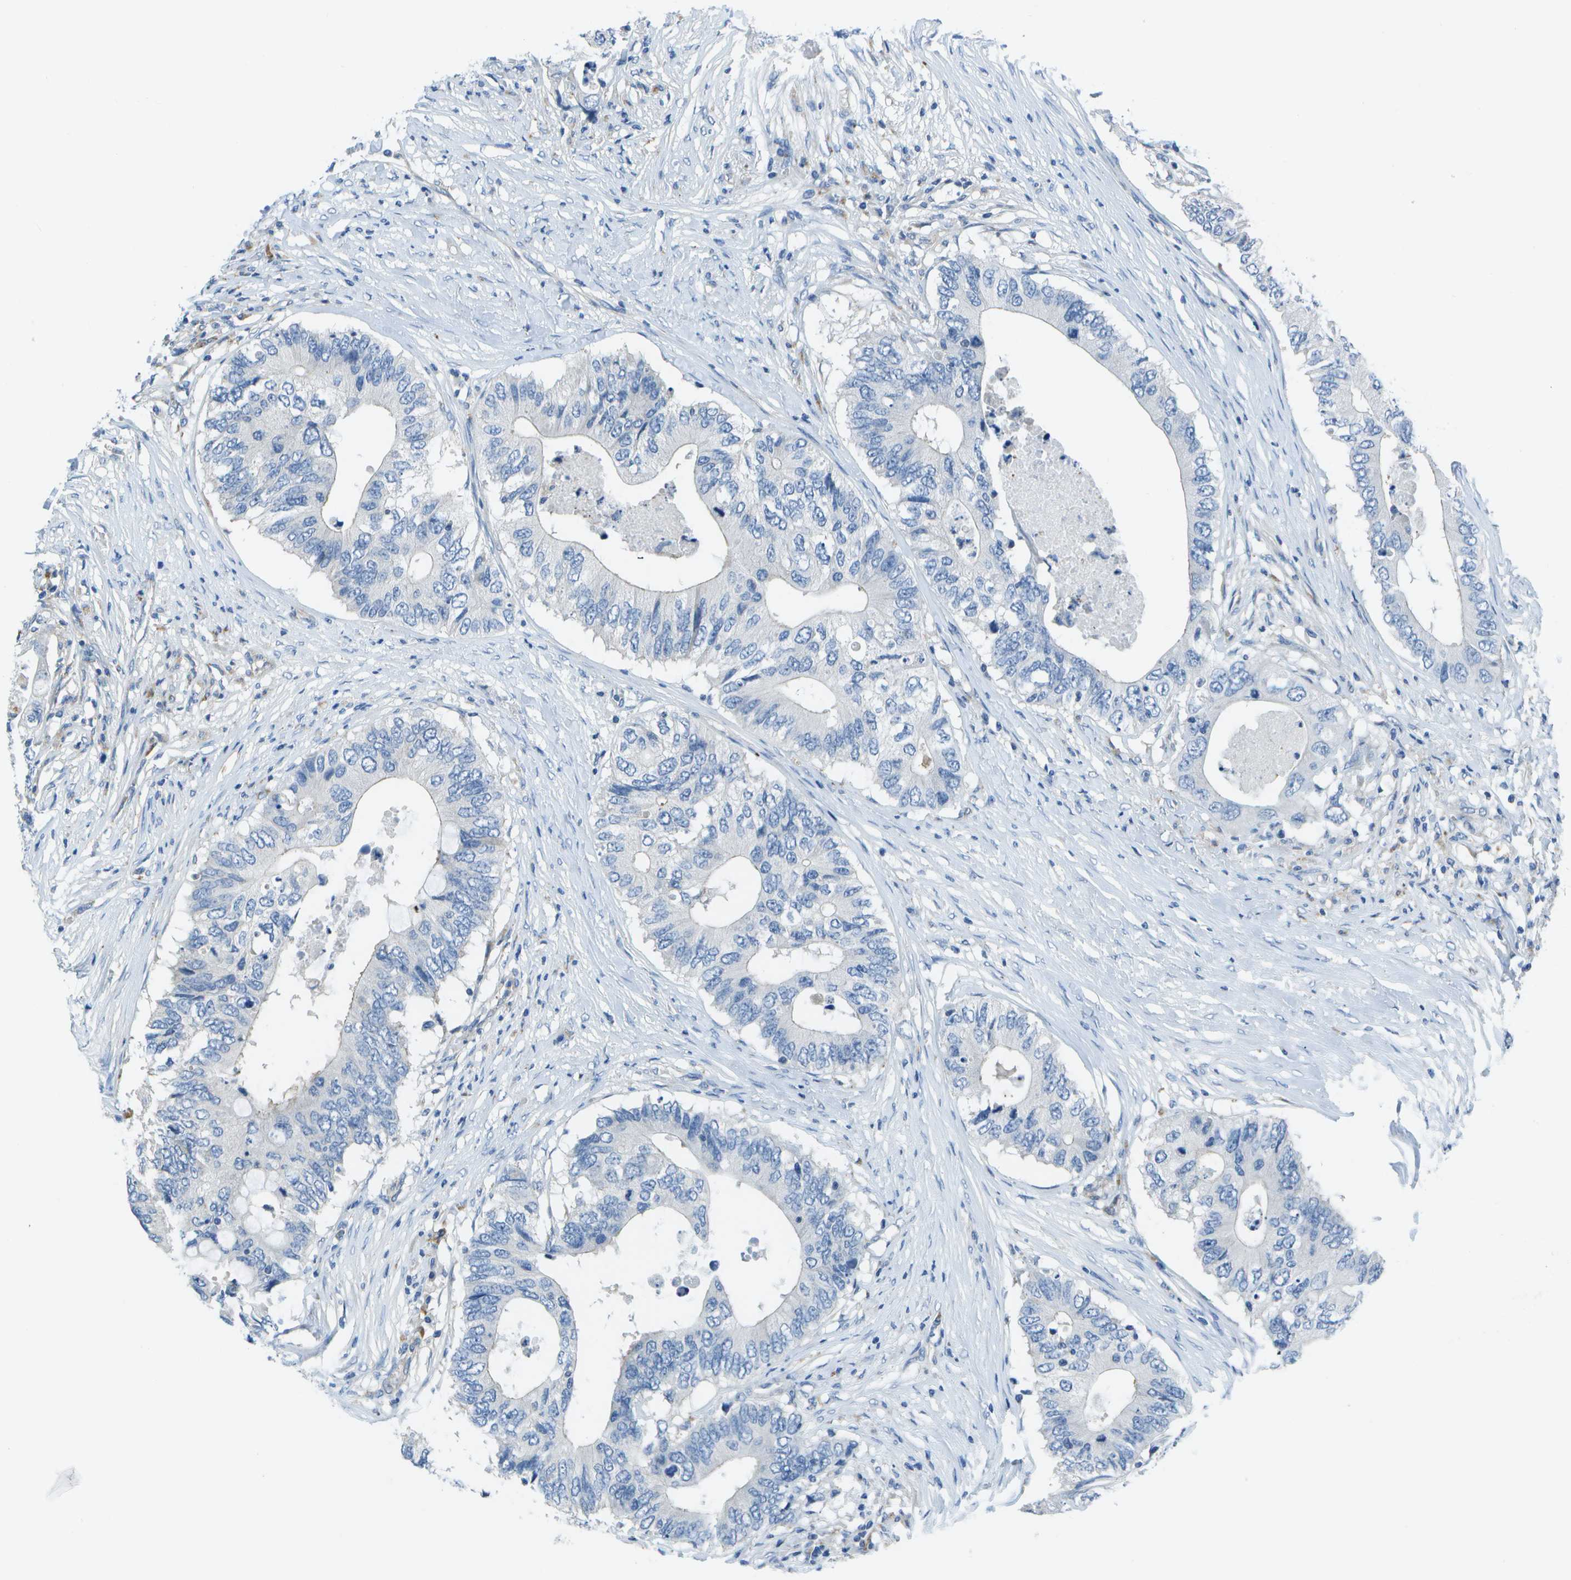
{"staining": {"intensity": "negative", "quantity": "none", "location": "none"}, "tissue": "colorectal cancer", "cell_type": "Tumor cells", "image_type": "cancer", "snomed": [{"axis": "morphology", "description": "Adenocarcinoma, NOS"}, {"axis": "topography", "description": "Colon"}], "caption": "Immunohistochemistry (IHC) micrograph of human adenocarcinoma (colorectal) stained for a protein (brown), which reveals no expression in tumor cells.", "gene": "DCT", "patient": {"sex": "male", "age": 71}}